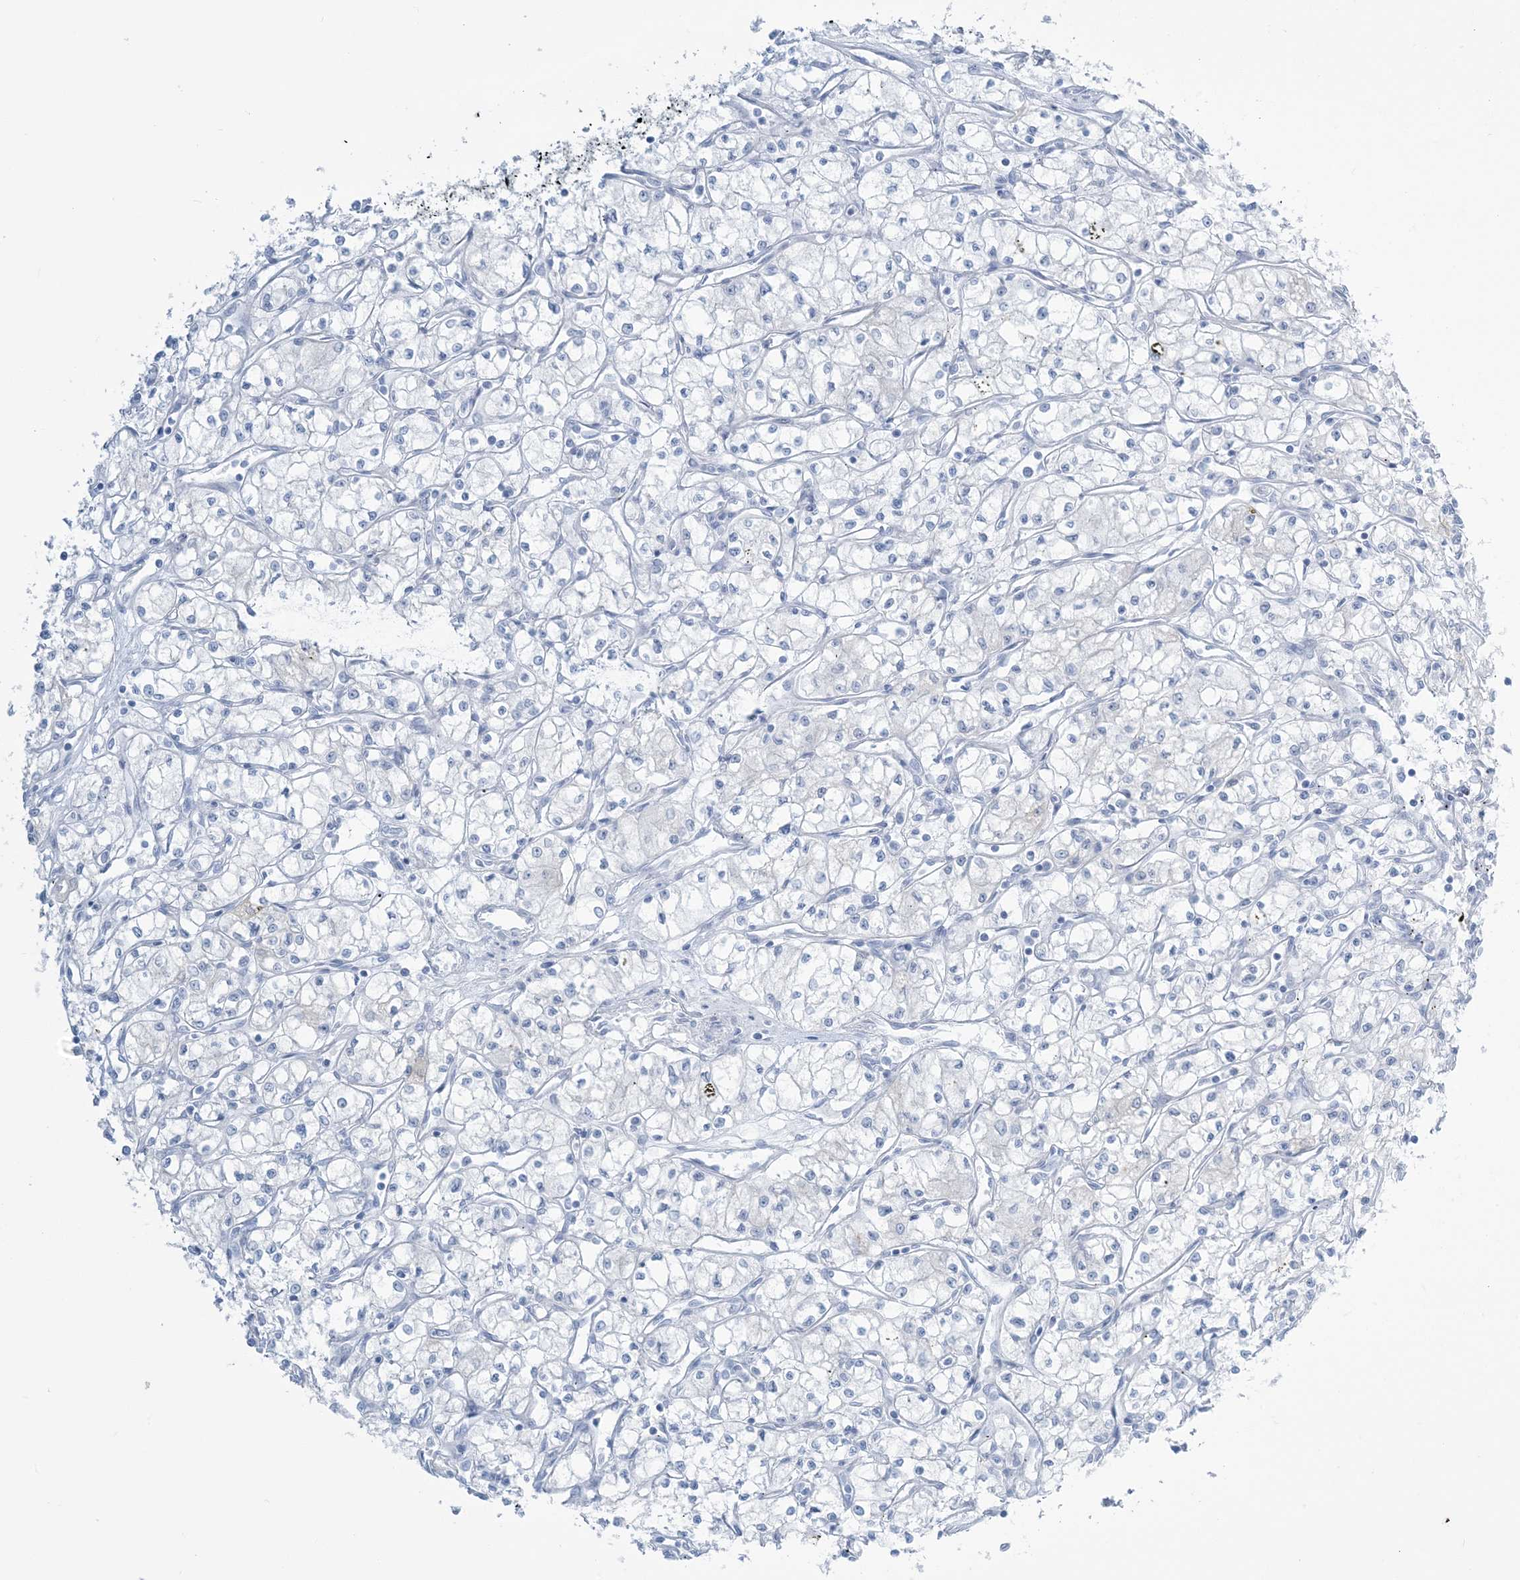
{"staining": {"intensity": "negative", "quantity": "none", "location": "none"}, "tissue": "renal cancer", "cell_type": "Tumor cells", "image_type": "cancer", "snomed": [{"axis": "morphology", "description": "Adenocarcinoma, NOS"}, {"axis": "topography", "description": "Kidney"}], "caption": "Immunohistochemistry histopathology image of renal cancer (adenocarcinoma) stained for a protein (brown), which shows no staining in tumor cells. The staining was performed using DAB to visualize the protein expression in brown, while the nuclei were stained in blue with hematoxylin (Magnification: 20x).", "gene": "AGXT", "patient": {"sex": "male", "age": 59}}